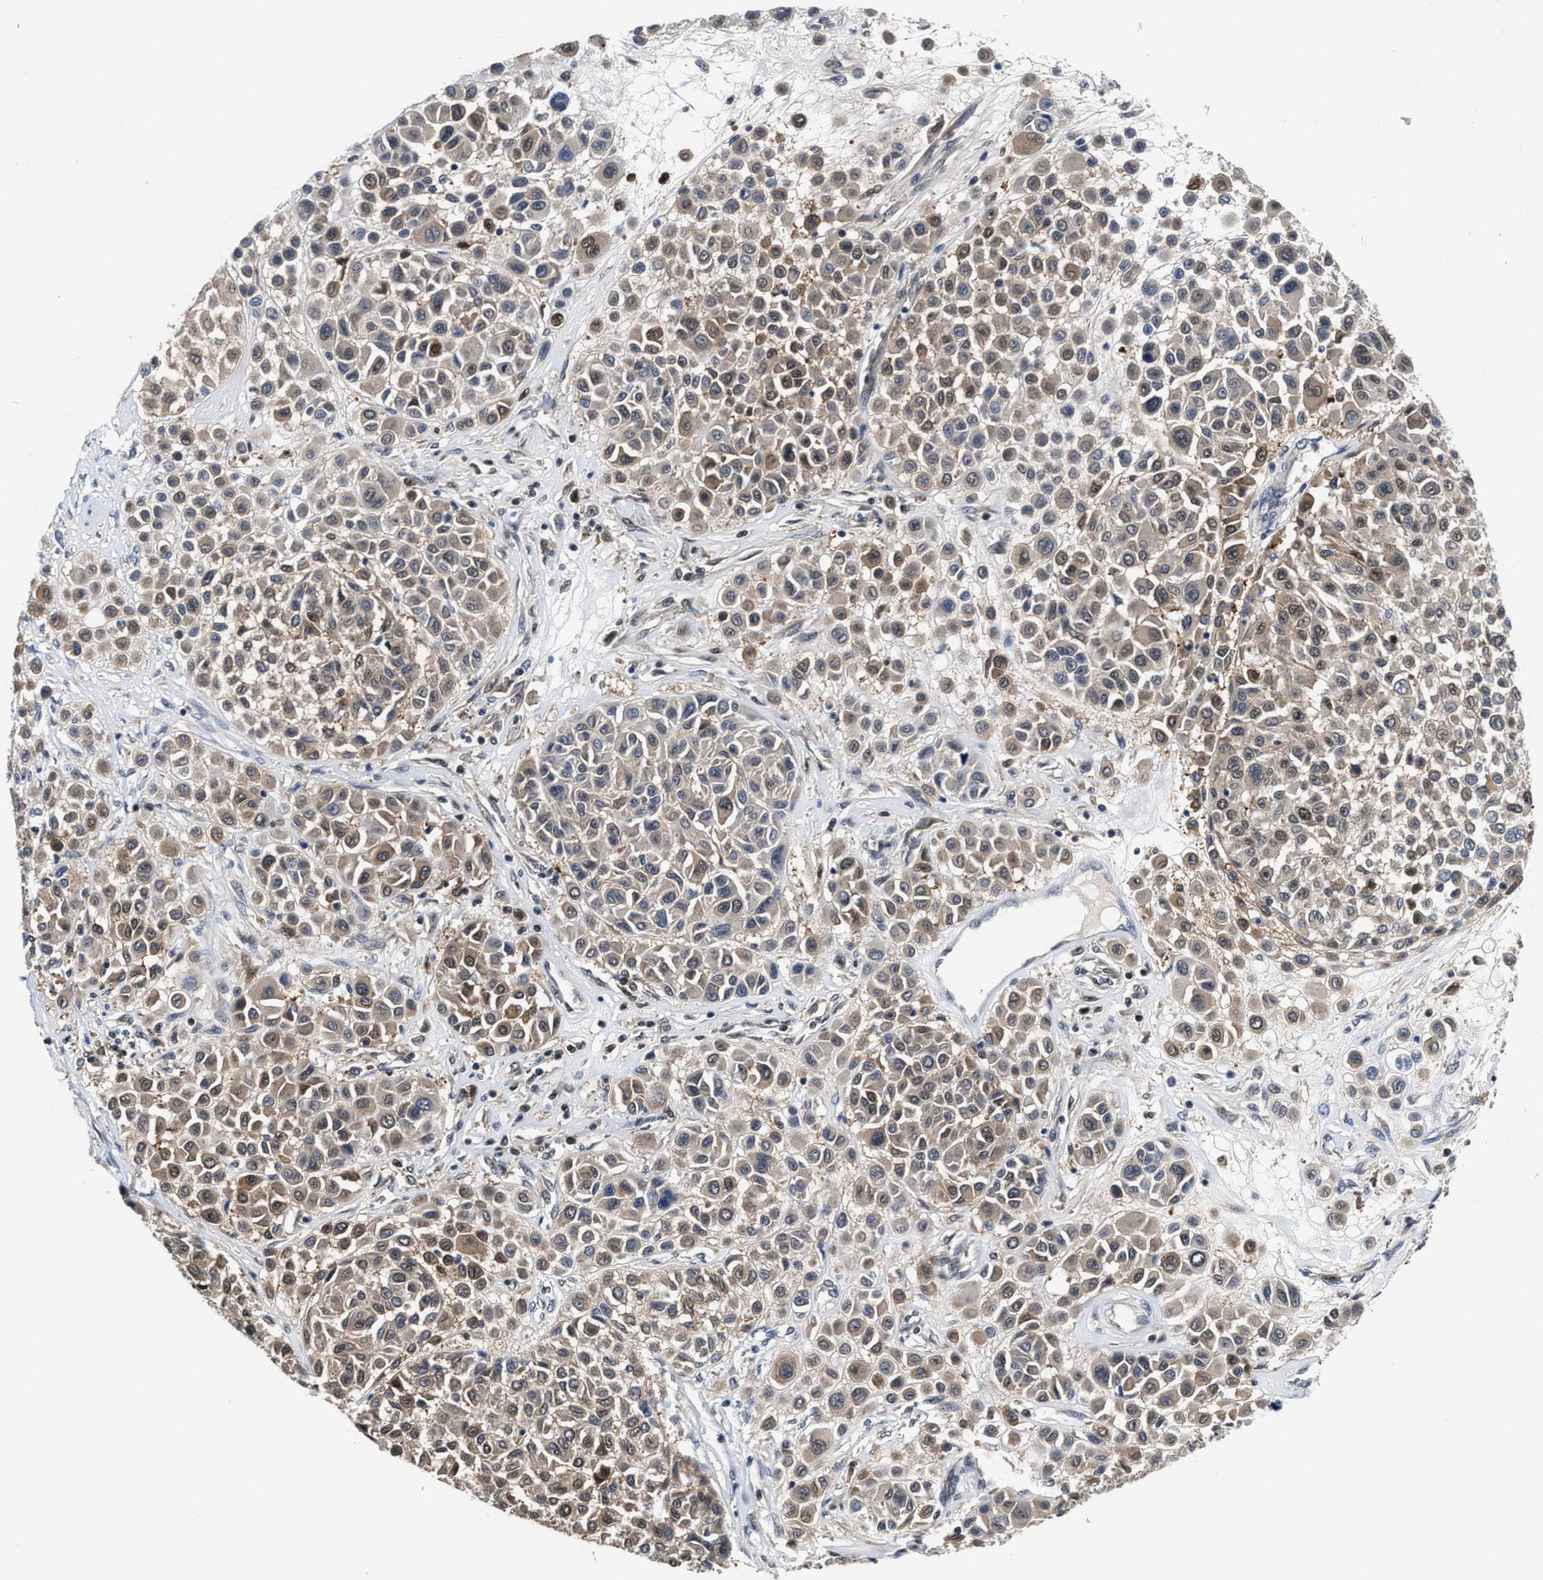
{"staining": {"intensity": "weak", "quantity": ">75%", "location": "cytoplasmic/membranous,nuclear"}, "tissue": "melanoma", "cell_type": "Tumor cells", "image_type": "cancer", "snomed": [{"axis": "morphology", "description": "Malignant melanoma, Metastatic site"}, {"axis": "topography", "description": "Soft tissue"}], "caption": "This is a micrograph of immunohistochemistry staining of malignant melanoma (metastatic site), which shows weak positivity in the cytoplasmic/membranous and nuclear of tumor cells.", "gene": "KIF12", "patient": {"sex": "male", "age": 41}}